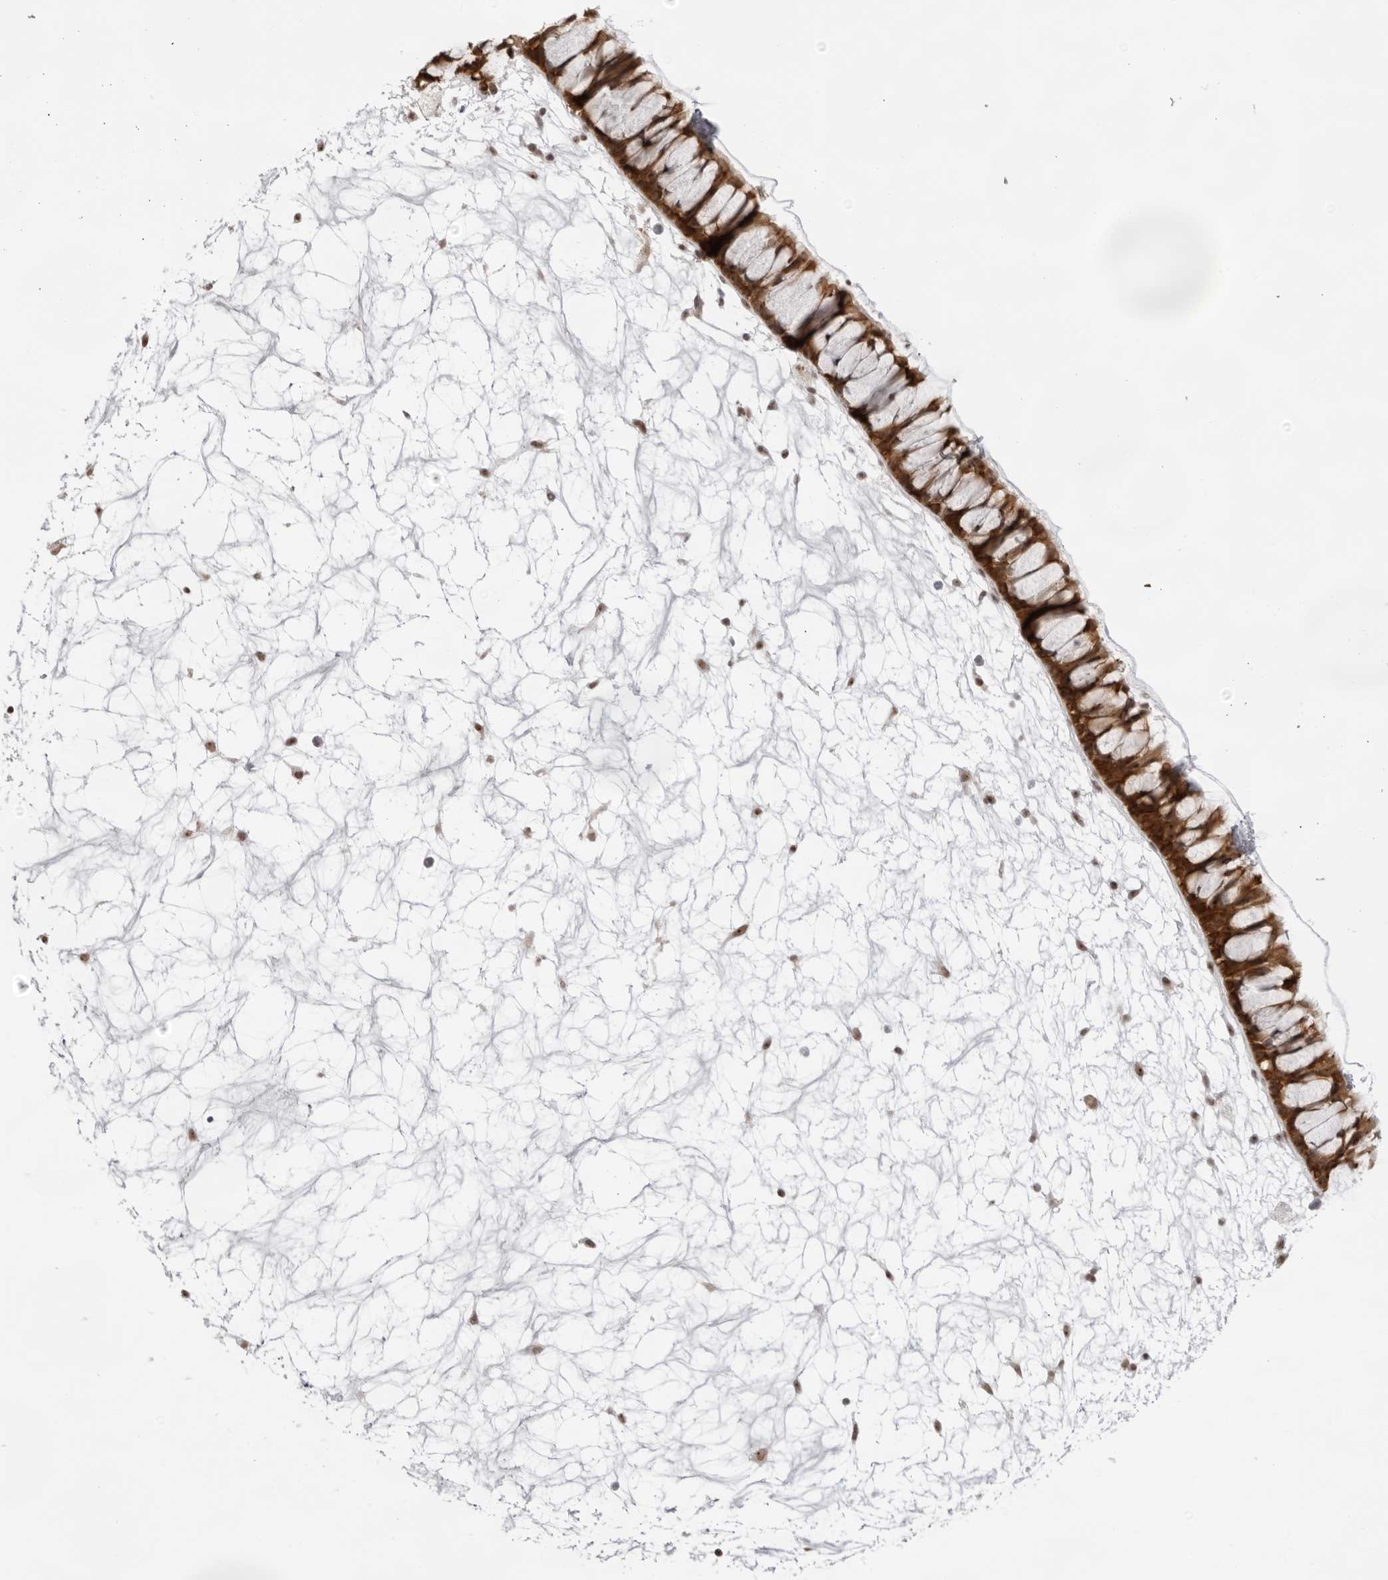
{"staining": {"intensity": "strong", "quantity": ">75%", "location": "cytoplasmic/membranous,nuclear"}, "tissue": "nasopharynx", "cell_type": "Respiratory epithelial cells", "image_type": "normal", "snomed": [{"axis": "morphology", "description": "Normal tissue, NOS"}, {"axis": "topography", "description": "Nasopharynx"}], "caption": "Immunohistochemistry (DAB (3,3'-diaminobenzidine)) staining of benign human nasopharynx shows strong cytoplasmic/membranous,nuclear protein expression in about >75% of respiratory epithelial cells.", "gene": "EXOSC10", "patient": {"sex": "male", "age": 64}}